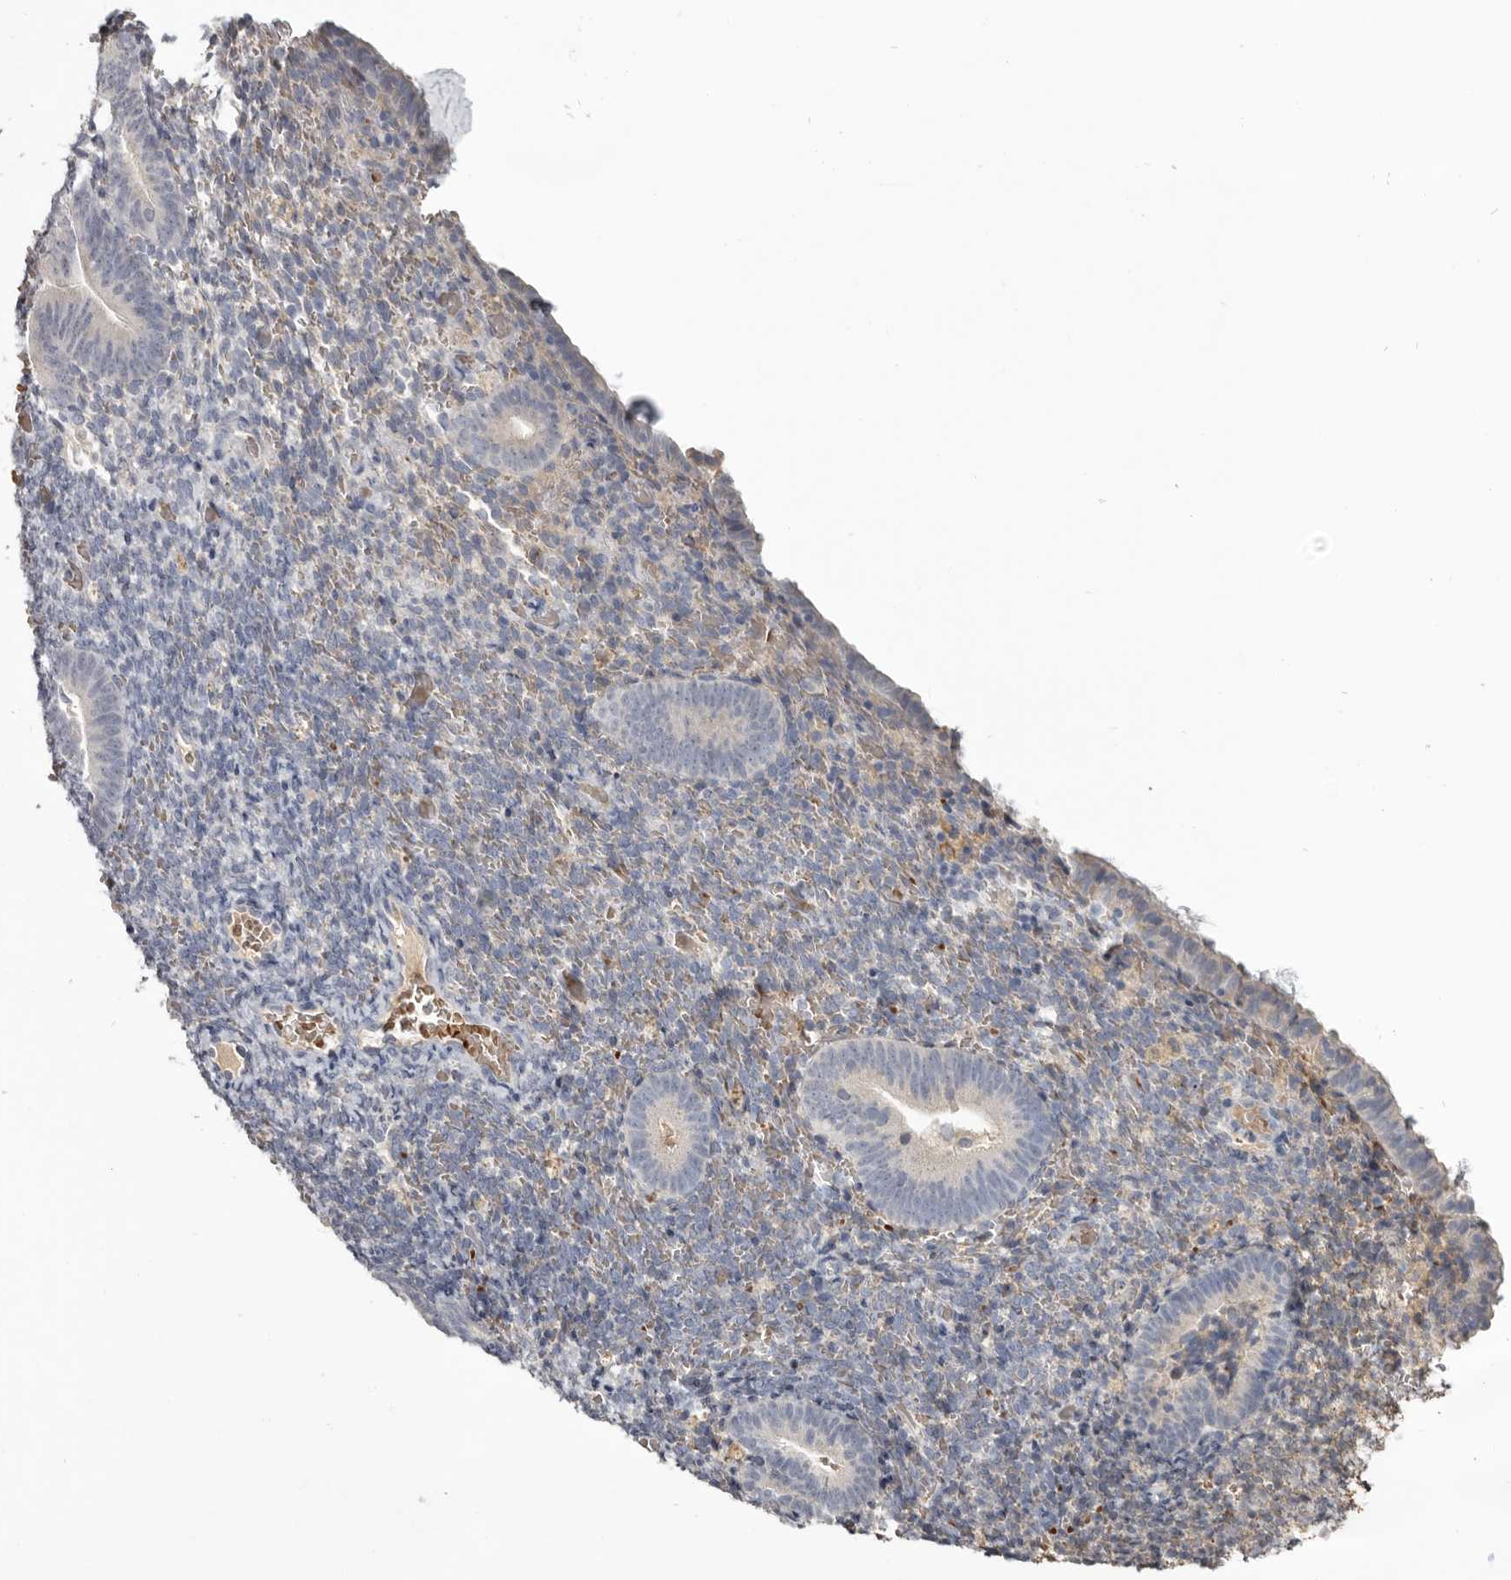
{"staining": {"intensity": "weak", "quantity": "<25%", "location": "cytoplasmic/membranous"}, "tissue": "endometrium", "cell_type": "Cells in endometrial stroma", "image_type": "normal", "snomed": [{"axis": "morphology", "description": "Normal tissue, NOS"}, {"axis": "topography", "description": "Endometrium"}], "caption": "The immunohistochemistry (IHC) image has no significant positivity in cells in endometrial stroma of endometrium.", "gene": "NENF", "patient": {"sex": "female", "age": 51}}